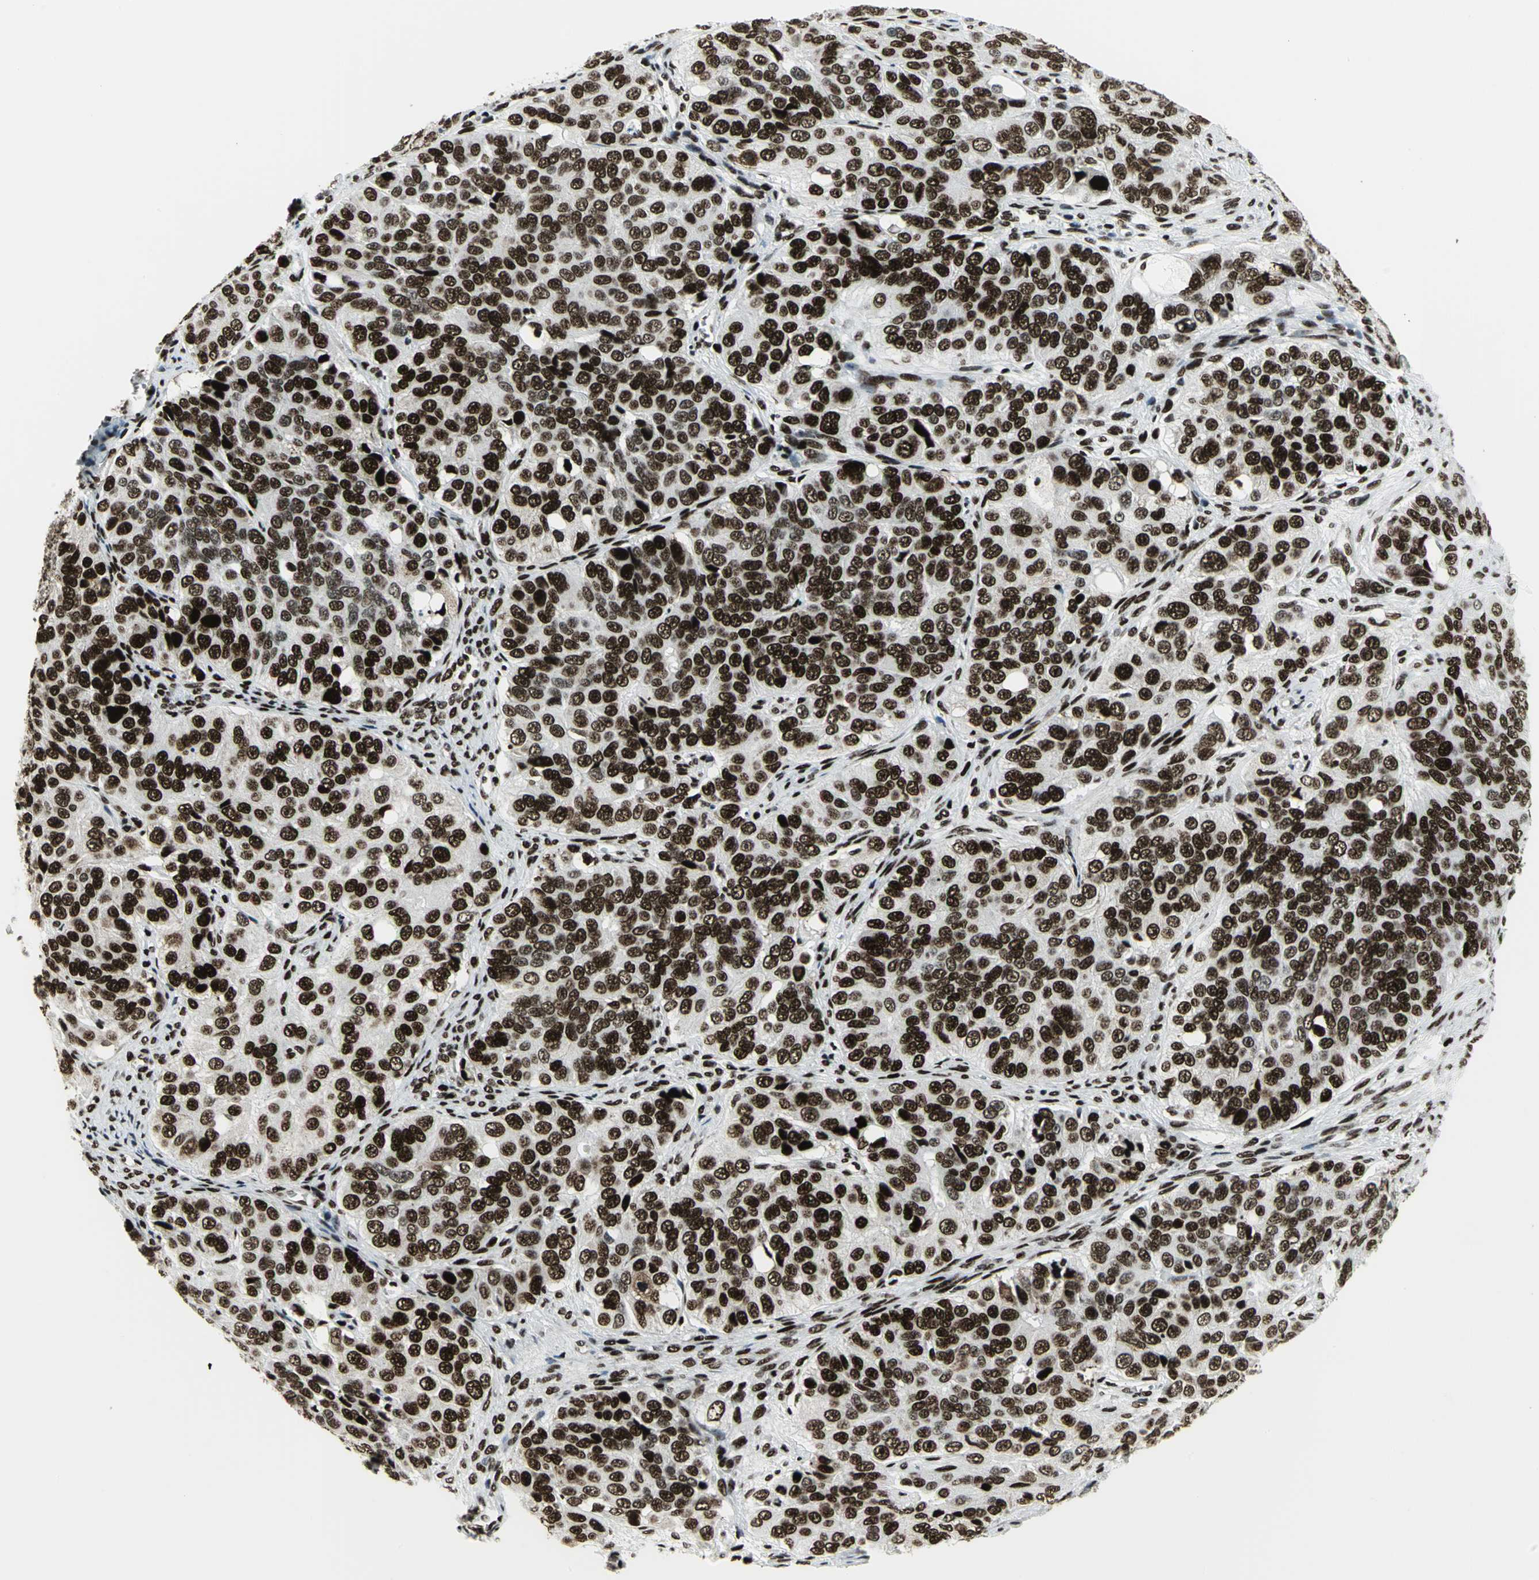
{"staining": {"intensity": "strong", "quantity": ">75%", "location": "nuclear"}, "tissue": "ovarian cancer", "cell_type": "Tumor cells", "image_type": "cancer", "snomed": [{"axis": "morphology", "description": "Carcinoma, endometroid"}, {"axis": "topography", "description": "Ovary"}], "caption": "A micrograph showing strong nuclear positivity in about >75% of tumor cells in ovarian cancer, as visualized by brown immunohistochemical staining.", "gene": "SMARCA4", "patient": {"sex": "female", "age": 51}}